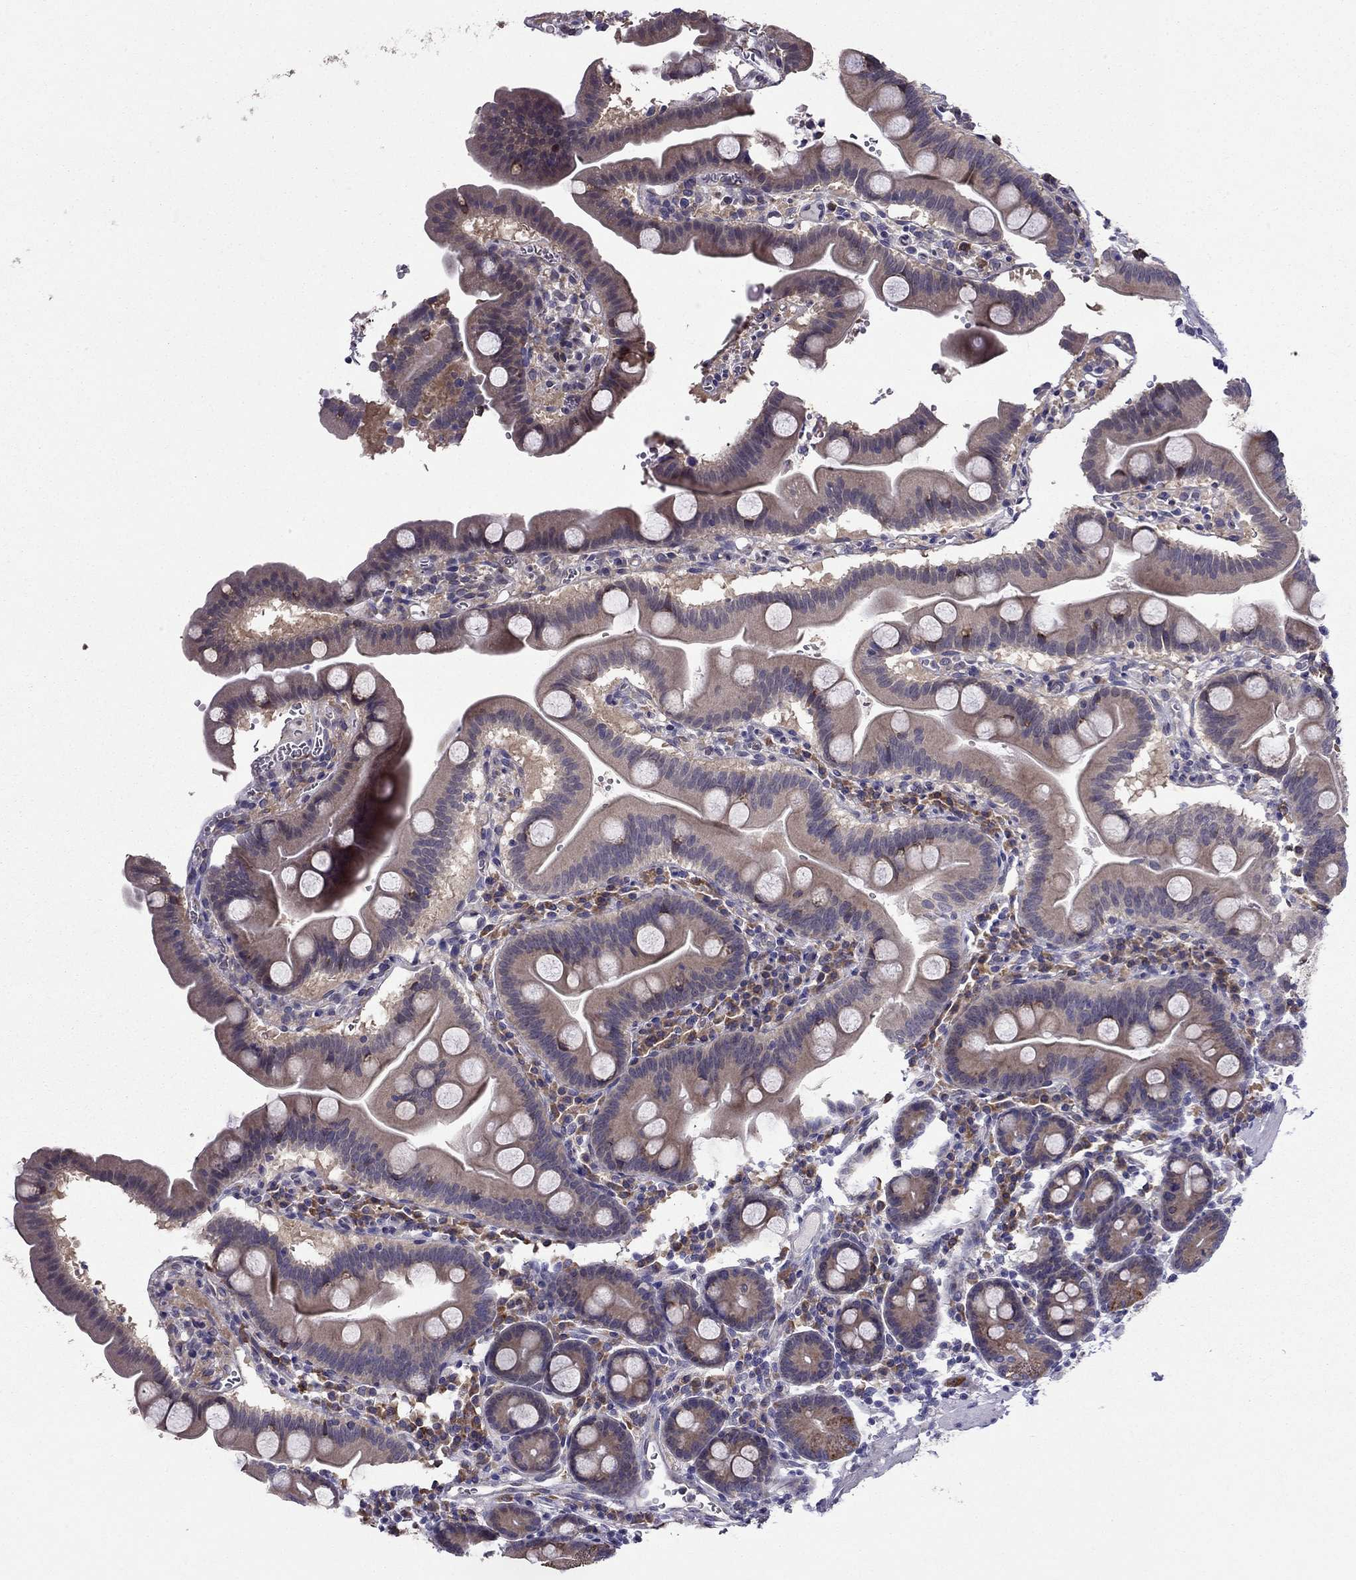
{"staining": {"intensity": "moderate", "quantity": "<25%", "location": "cytoplasmic/membranous"}, "tissue": "duodenum", "cell_type": "Glandular cells", "image_type": "normal", "snomed": [{"axis": "morphology", "description": "Normal tissue, NOS"}, {"axis": "topography", "description": "Duodenum"}], "caption": "A high-resolution image shows IHC staining of unremarkable duodenum, which shows moderate cytoplasmic/membranous expression in about <25% of glandular cells.", "gene": "ARHGEF28", "patient": {"sex": "male", "age": 59}}